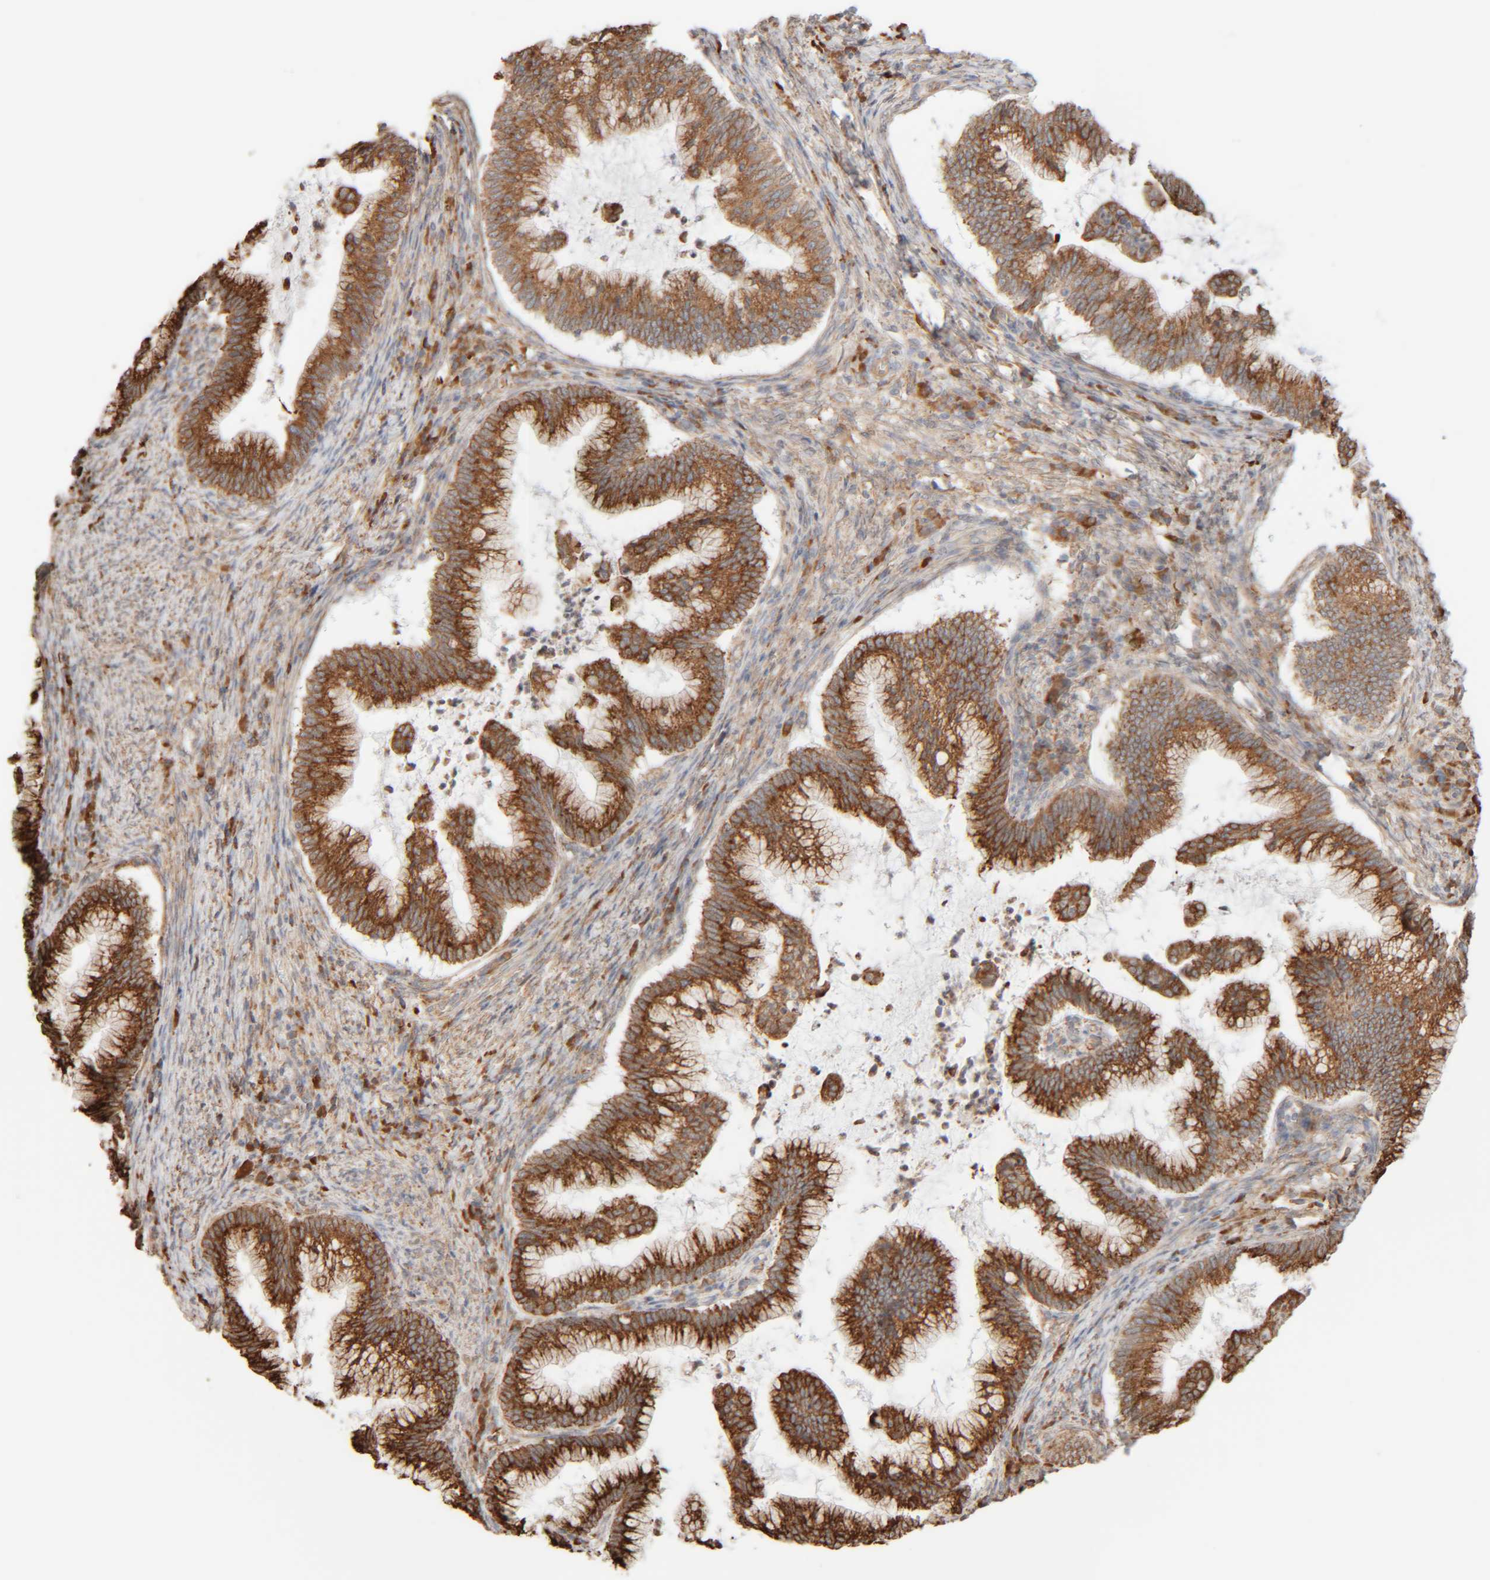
{"staining": {"intensity": "strong", "quantity": ">75%", "location": "cytoplasmic/membranous"}, "tissue": "cervical cancer", "cell_type": "Tumor cells", "image_type": "cancer", "snomed": [{"axis": "morphology", "description": "Adenocarcinoma, NOS"}, {"axis": "topography", "description": "Cervix"}], "caption": "Immunohistochemistry (DAB (3,3'-diaminobenzidine)) staining of human adenocarcinoma (cervical) demonstrates strong cytoplasmic/membranous protein staining in about >75% of tumor cells. (Stains: DAB in brown, nuclei in blue, Microscopy: brightfield microscopy at high magnification).", "gene": "INTS1", "patient": {"sex": "female", "age": 36}}